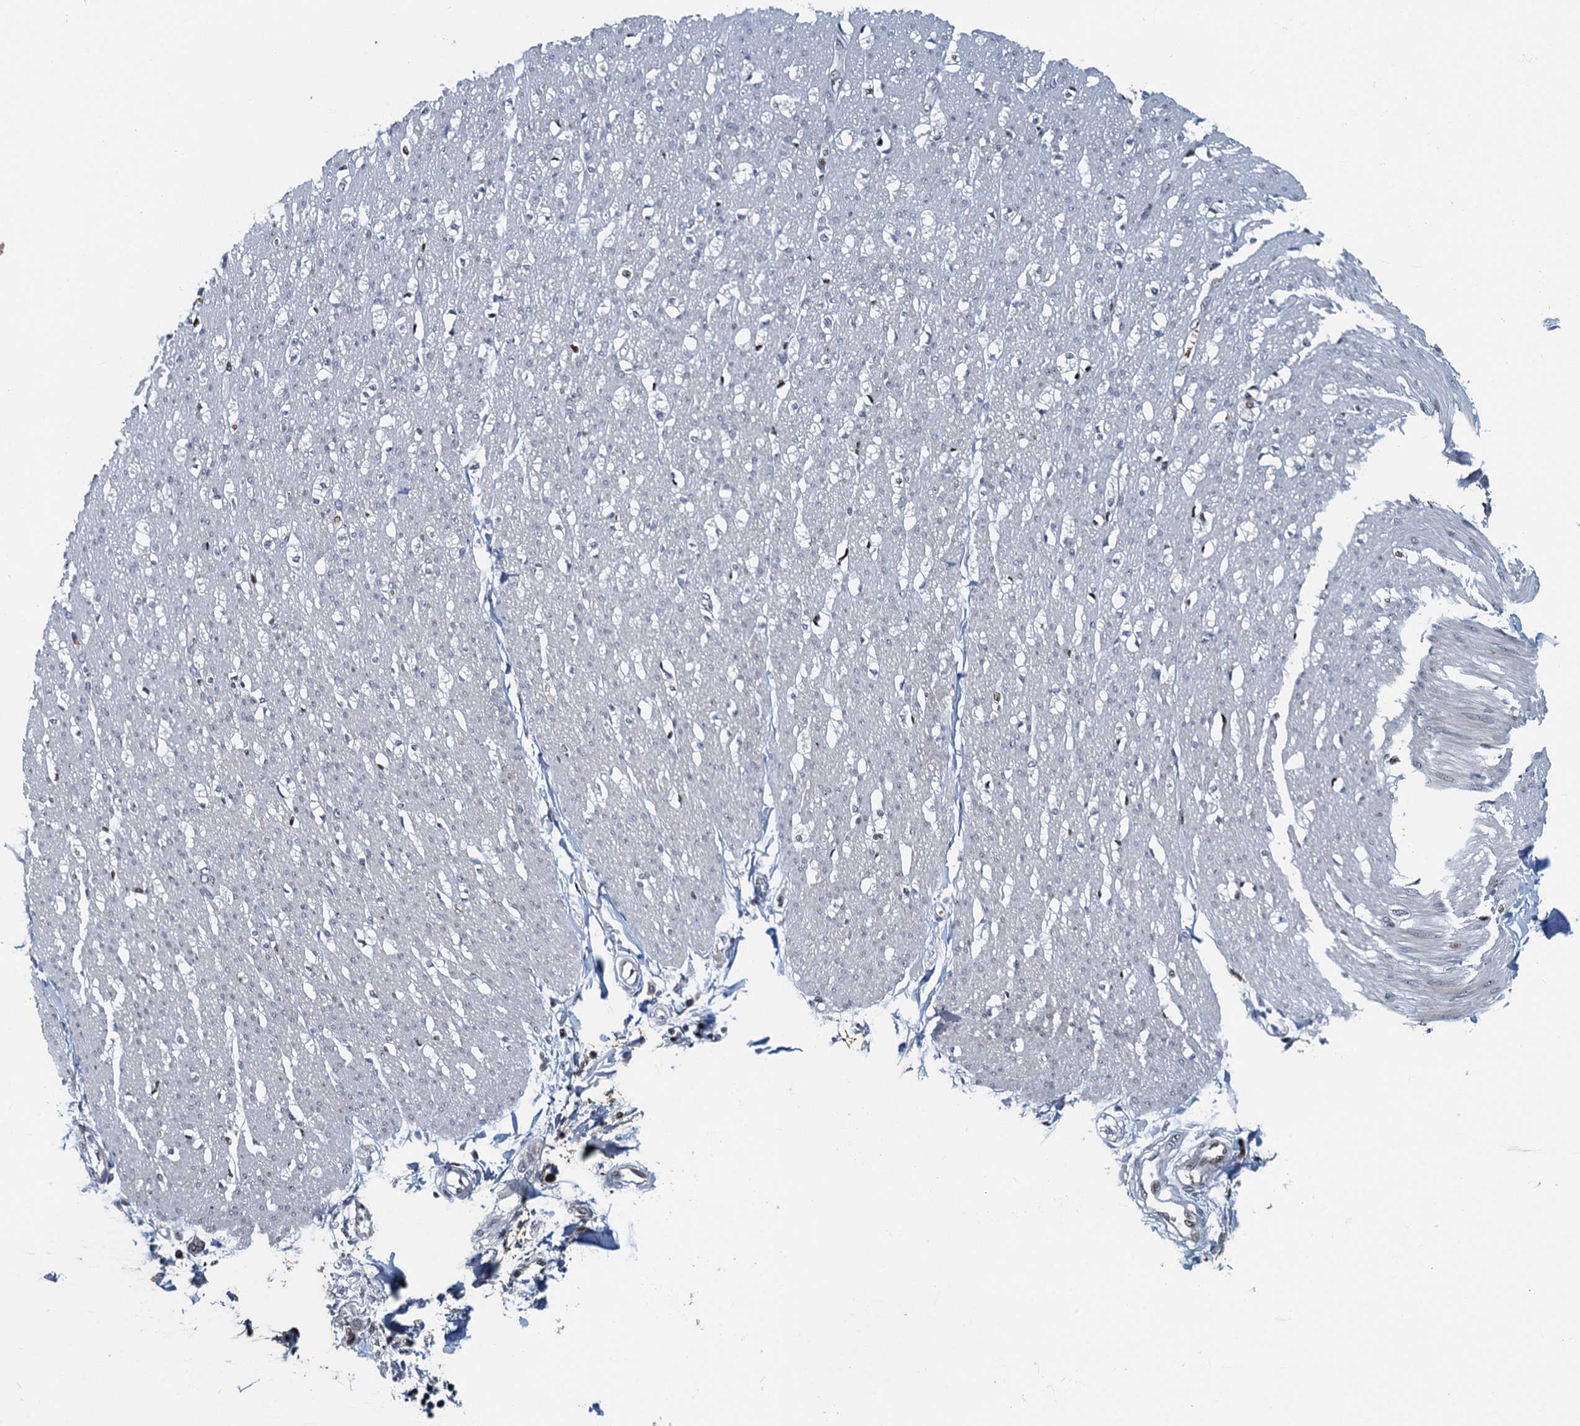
{"staining": {"intensity": "moderate", "quantity": "<25%", "location": "nuclear"}, "tissue": "smooth muscle", "cell_type": "Smooth muscle cells", "image_type": "normal", "snomed": [{"axis": "morphology", "description": "Normal tissue, NOS"}, {"axis": "morphology", "description": "Adenocarcinoma, NOS"}, {"axis": "topography", "description": "Colon"}, {"axis": "topography", "description": "Peripheral nerve tissue"}], "caption": "Moderate nuclear positivity is identified in about <25% of smooth muscle cells in normal smooth muscle.", "gene": "ANKRD13D", "patient": {"sex": "male", "age": 14}}